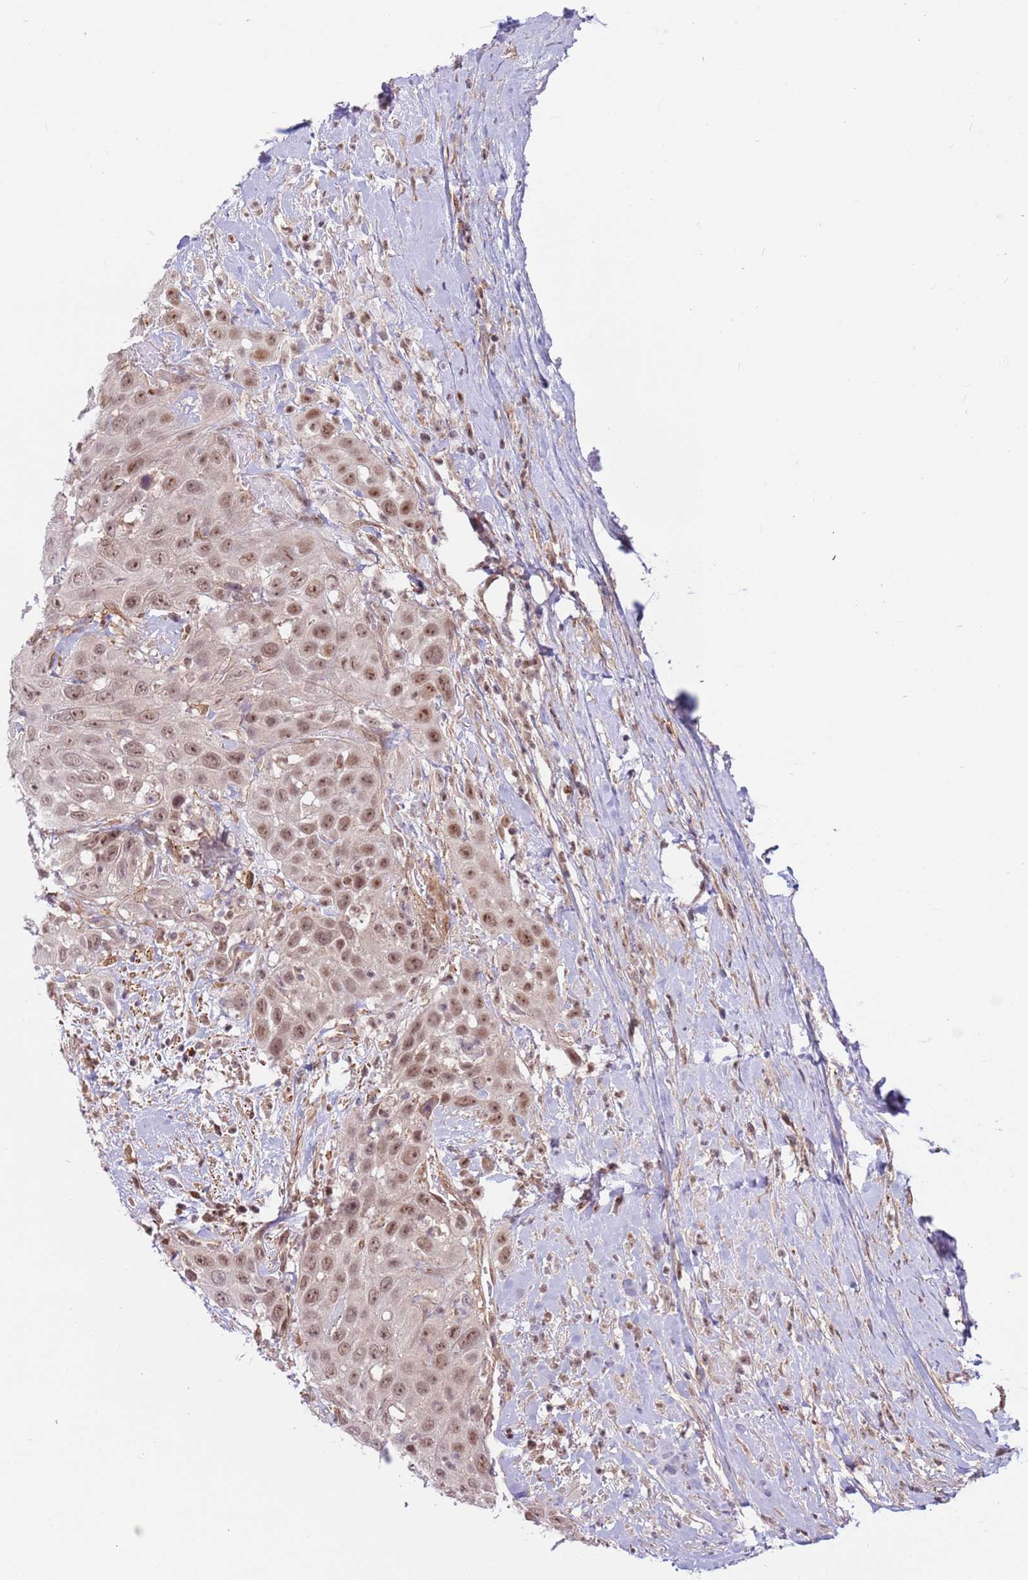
{"staining": {"intensity": "weak", "quantity": ">75%", "location": "nuclear"}, "tissue": "head and neck cancer", "cell_type": "Tumor cells", "image_type": "cancer", "snomed": [{"axis": "morphology", "description": "Squamous cell carcinoma, NOS"}, {"axis": "topography", "description": "Head-Neck"}], "caption": "Protein expression analysis of human squamous cell carcinoma (head and neck) reveals weak nuclear staining in about >75% of tumor cells.", "gene": "DCAF4", "patient": {"sex": "male", "age": 81}}